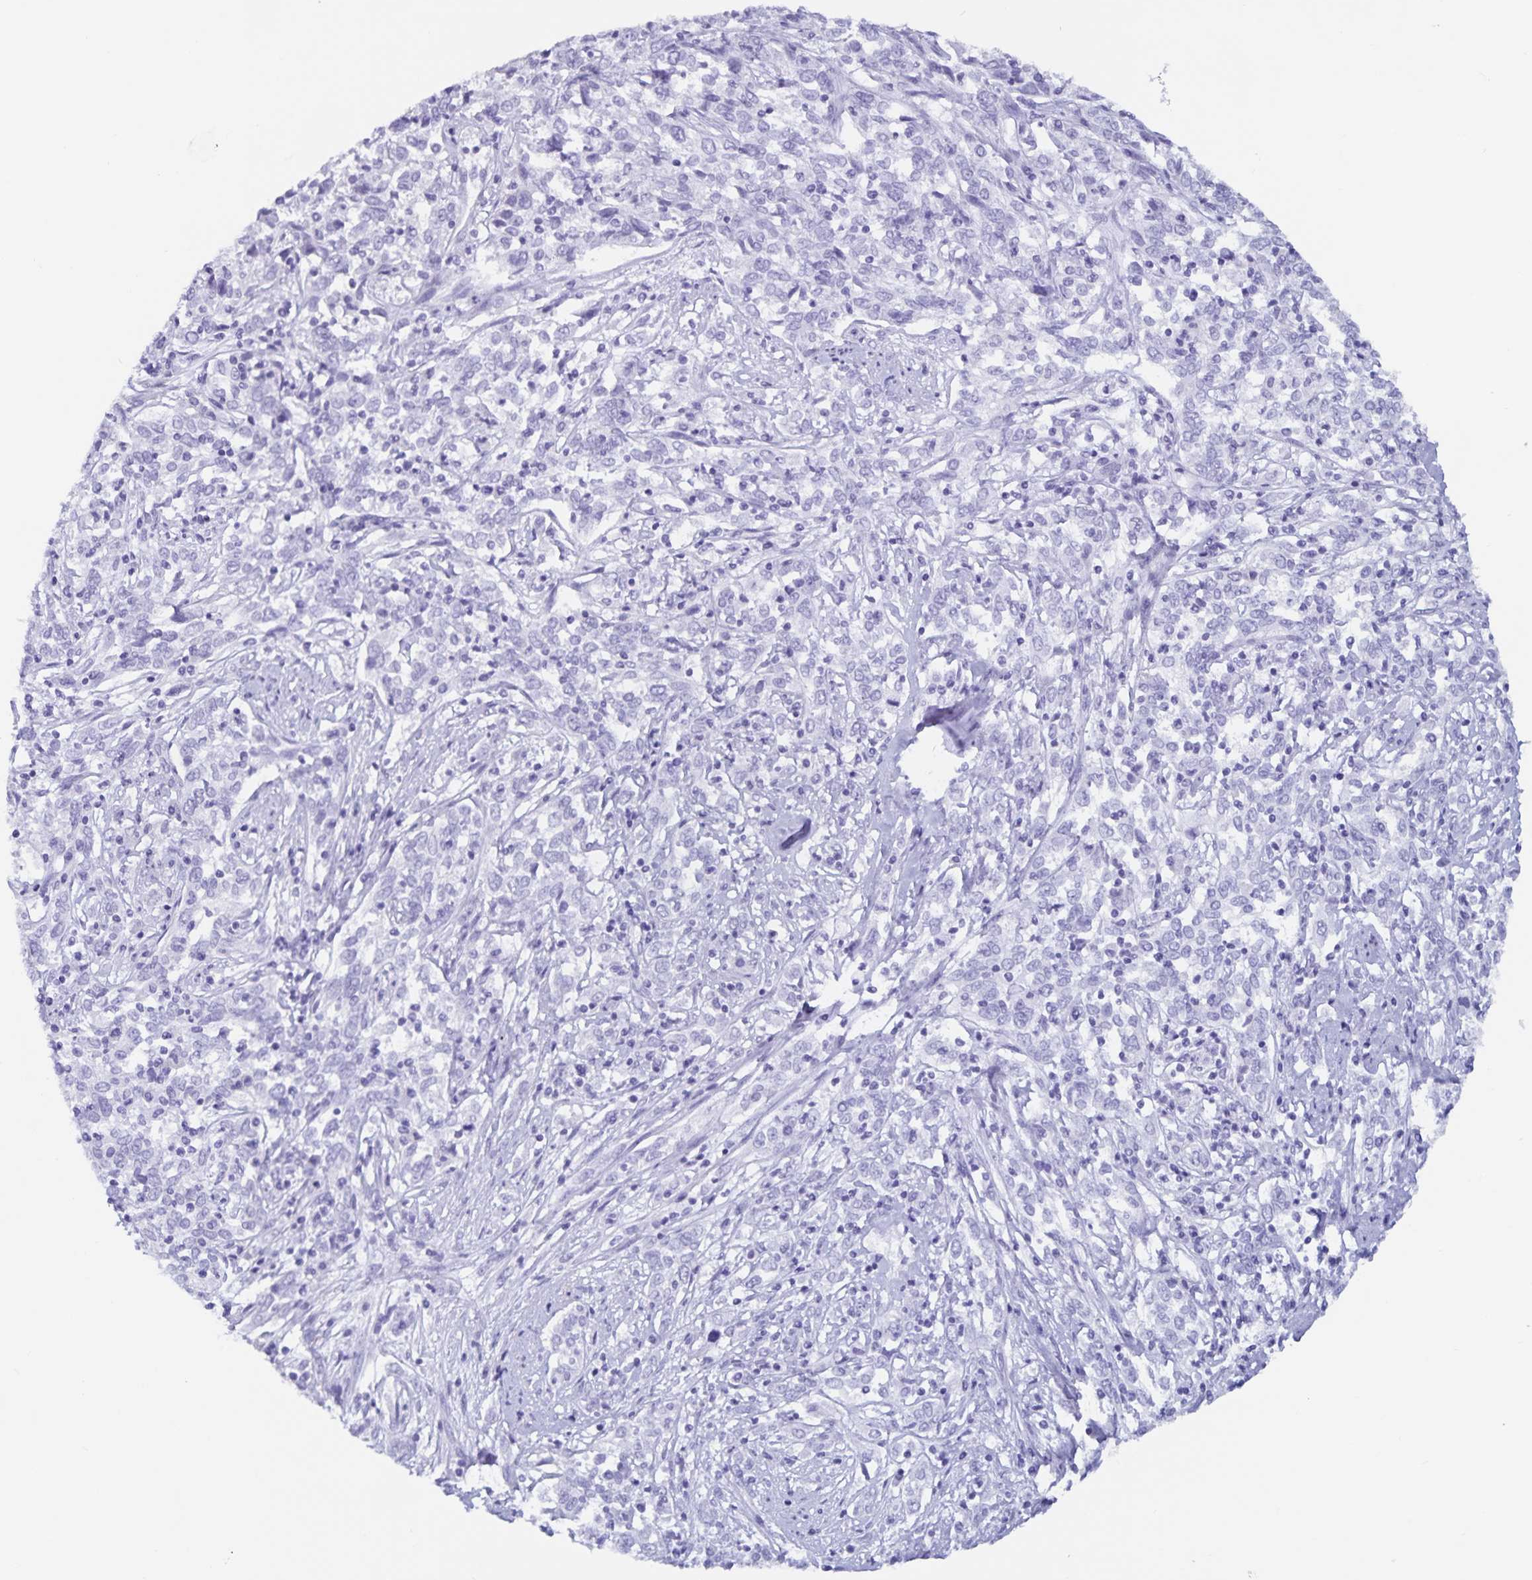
{"staining": {"intensity": "negative", "quantity": "none", "location": "none"}, "tissue": "cervical cancer", "cell_type": "Tumor cells", "image_type": "cancer", "snomed": [{"axis": "morphology", "description": "Adenocarcinoma, NOS"}, {"axis": "topography", "description": "Cervix"}], "caption": "This photomicrograph is of adenocarcinoma (cervical) stained with immunohistochemistry to label a protein in brown with the nuclei are counter-stained blue. There is no staining in tumor cells.", "gene": "GPR137", "patient": {"sex": "female", "age": 40}}